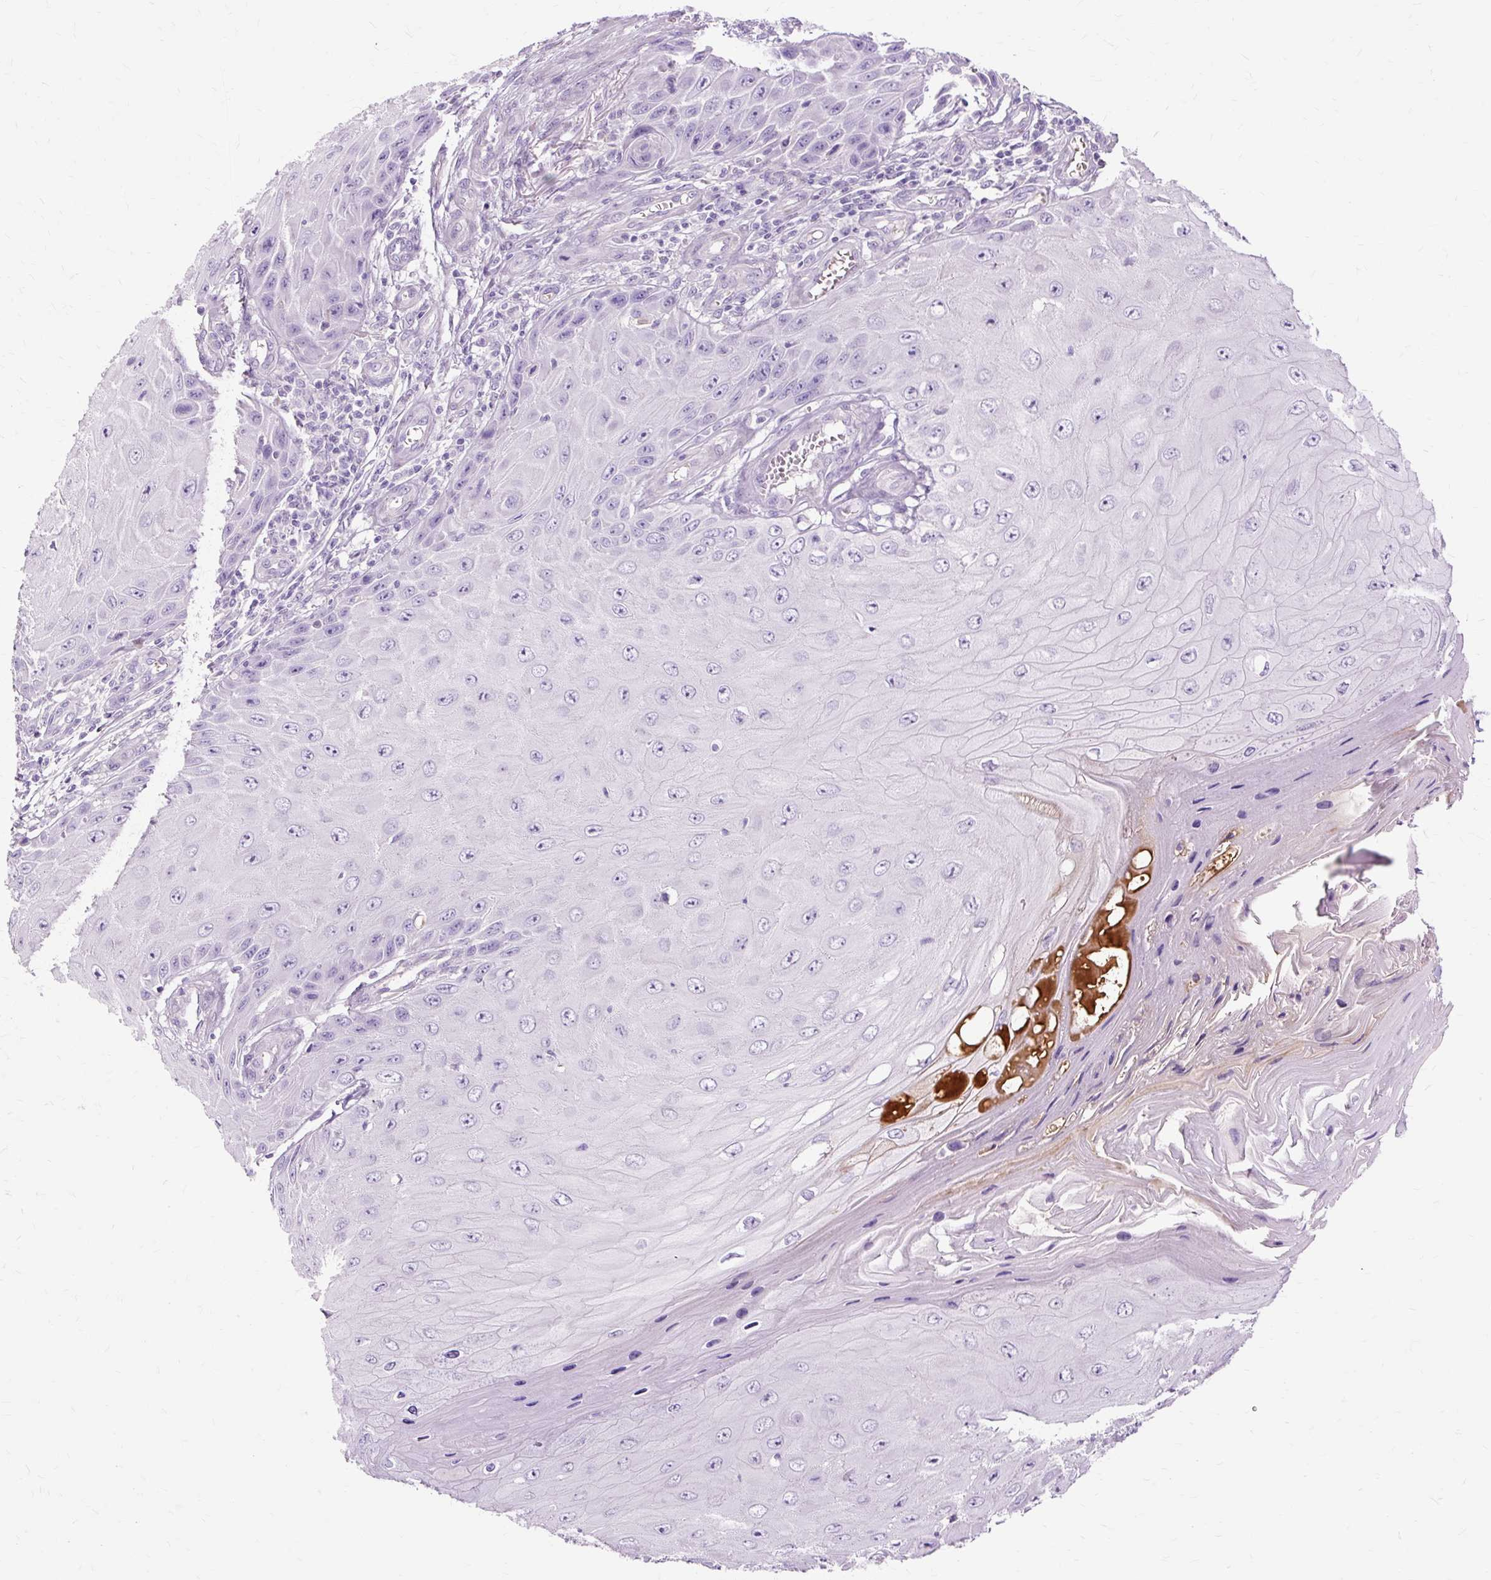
{"staining": {"intensity": "negative", "quantity": "none", "location": "none"}, "tissue": "skin cancer", "cell_type": "Tumor cells", "image_type": "cancer", "snomed": [{"axis": "morphology", "description": "Squamous cell carcinoma, NOS"}, {"axis": "topography", "description": "Skin"}], "caption": "Immunohistochemical staining of squamous cell carcinoma (skin) shows no significant positivity in tumor cells.", "gene": "DCTN4", "patient": {"sex": "female", "age": 73}}